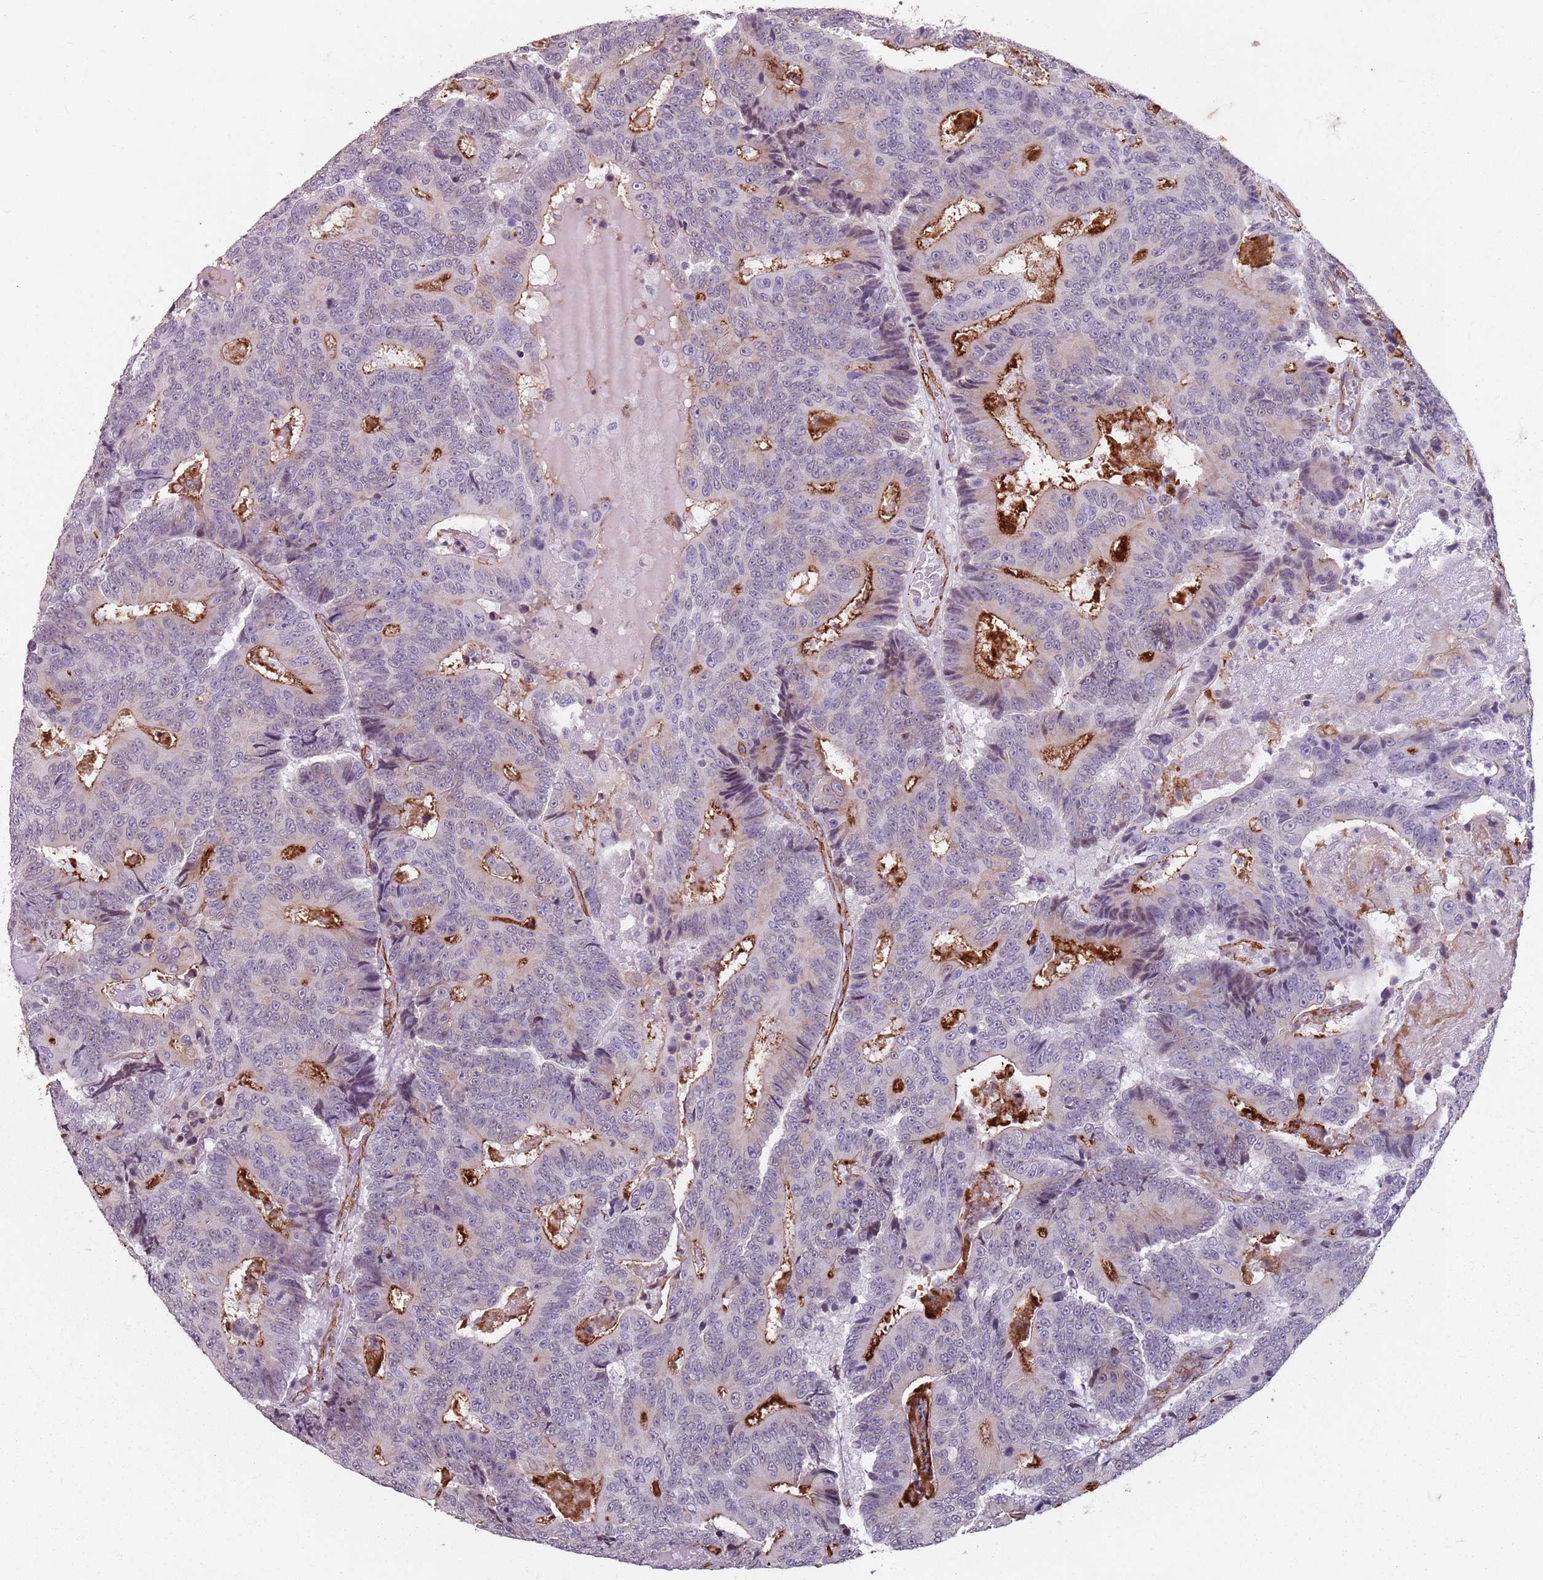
{"staining": {"intensity": "moderate", "quantity": "<25%", "location": "cytoplasmic/membranous"}, "tissue": "colorectal cancer", "cell_type": "Tumor cells", "image_type": "cancer", "snomed": [{"axis": "morphology", "description": "Adenocarcinoma, NOS"}, {"axis": "topography", "description": "Colon"}], "caption": "A low amount of moderate cytoplasmic/membranous expression is seen in about <25% of tumor cells in colorectal cancer tissue. The protein is stained brown, and the nuclei are stained in blue (DAB (3,3'-diaminobenzidine) IHC with brightfield microscopy, high magnification).", "gene": "TMC4", "patient": {"sex": "male", "age": 83}}